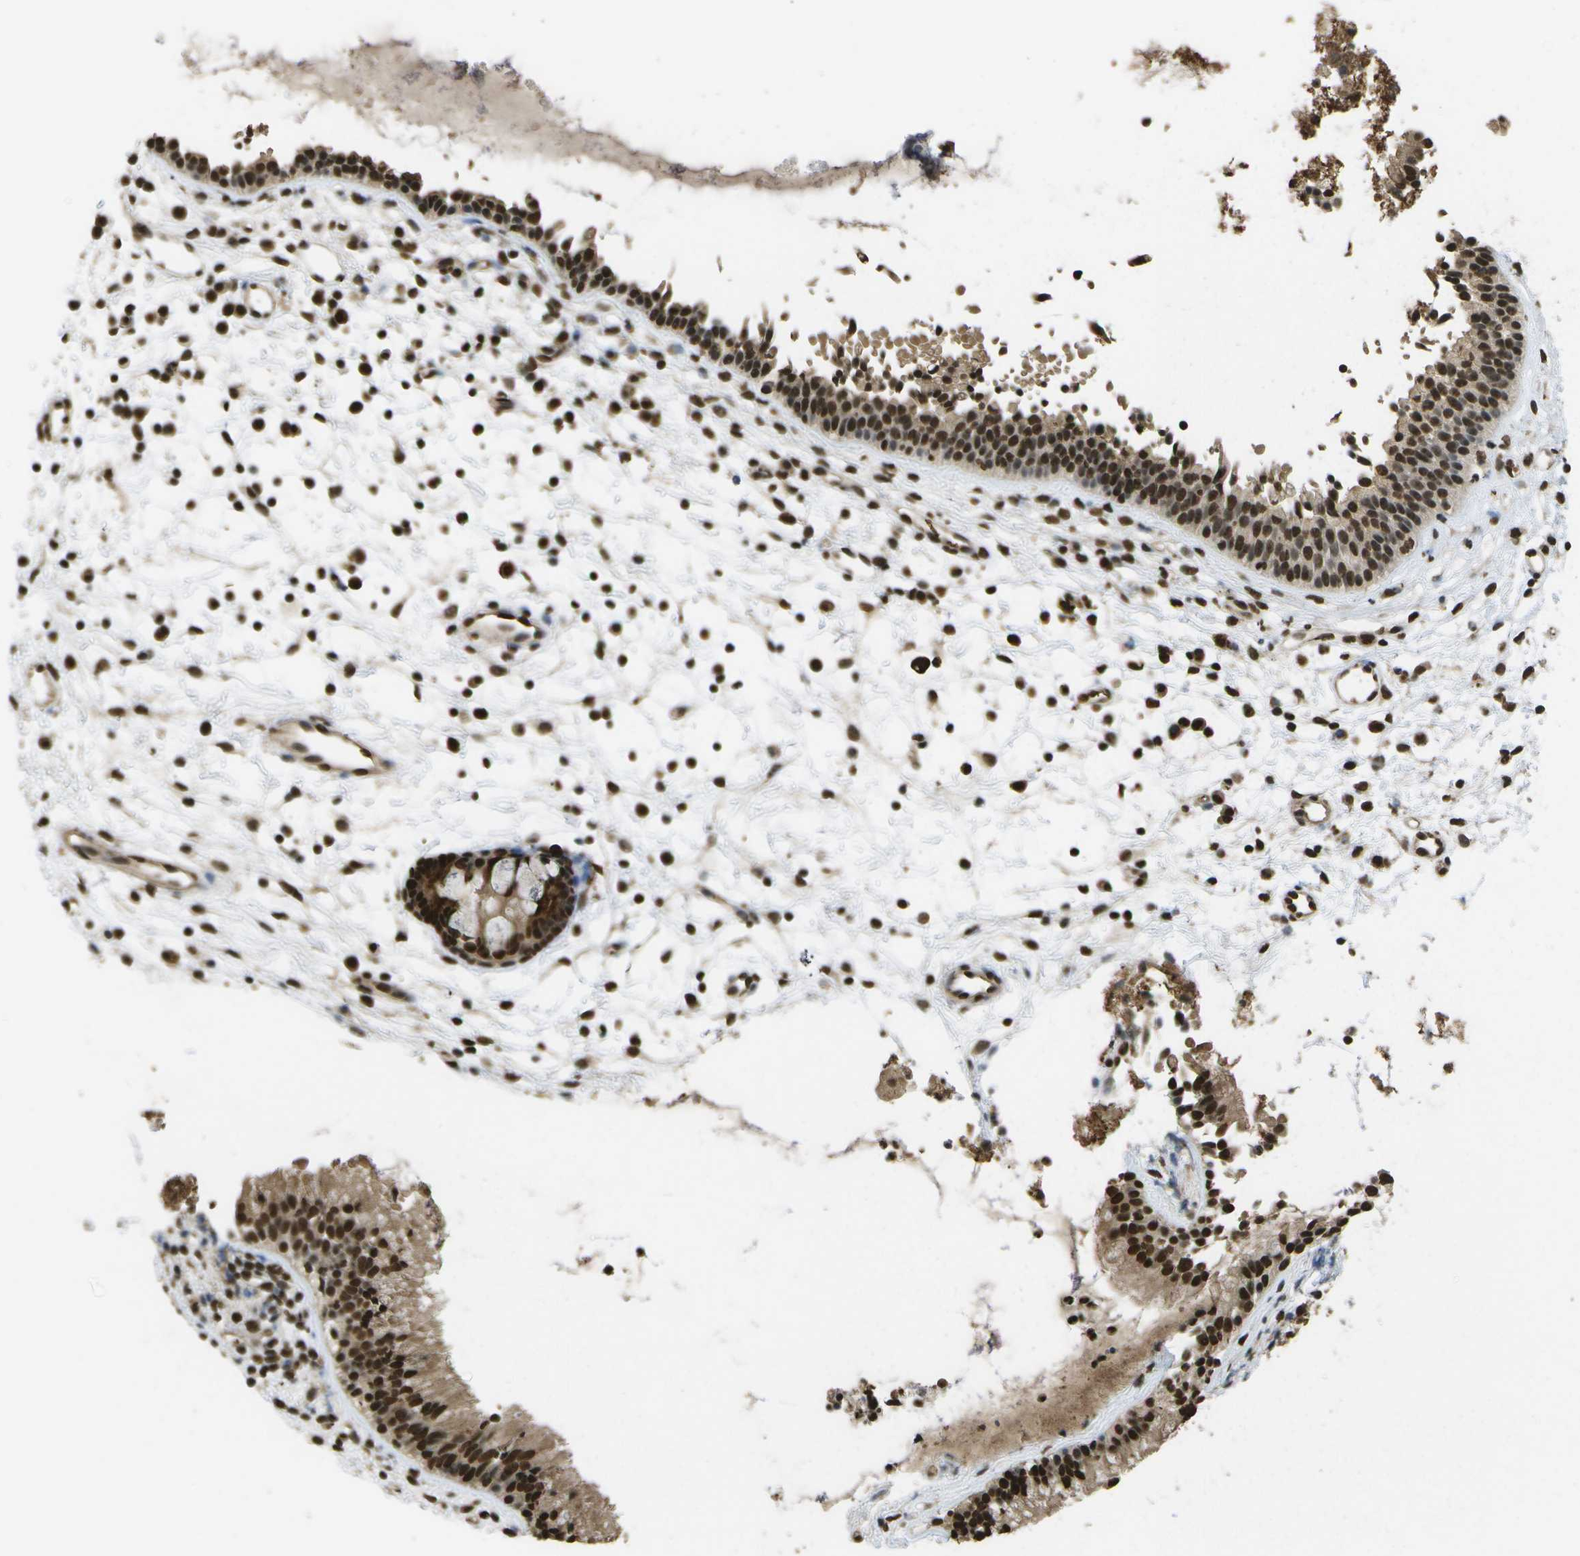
{"staining": {"intensity": "strong", "quantity": ">75%", "location": "cytoplasmic/membranous,nuclear"}, "tissue": "nasopharynx", "cell_type": "Respiratory epithelial cells", "image_type": "normal", "snomed": [{"axis": "morphology", "description": "Normal tissue, NOS"}, {"axis": "topography", "description": "Nasopharynx"}], "caption": "Respiratory epithelial cells show strong cytoplasmic/membranous,nuclear positivity in approximately >75% of cells in unremarkable nasopharynx. (DAB (3,3'-diaminobenzidine) IHC, brown staining for protein, blue staining for nuclei).", "gene": "SPEN", "patient": {"sex": "male", "age": 21}}